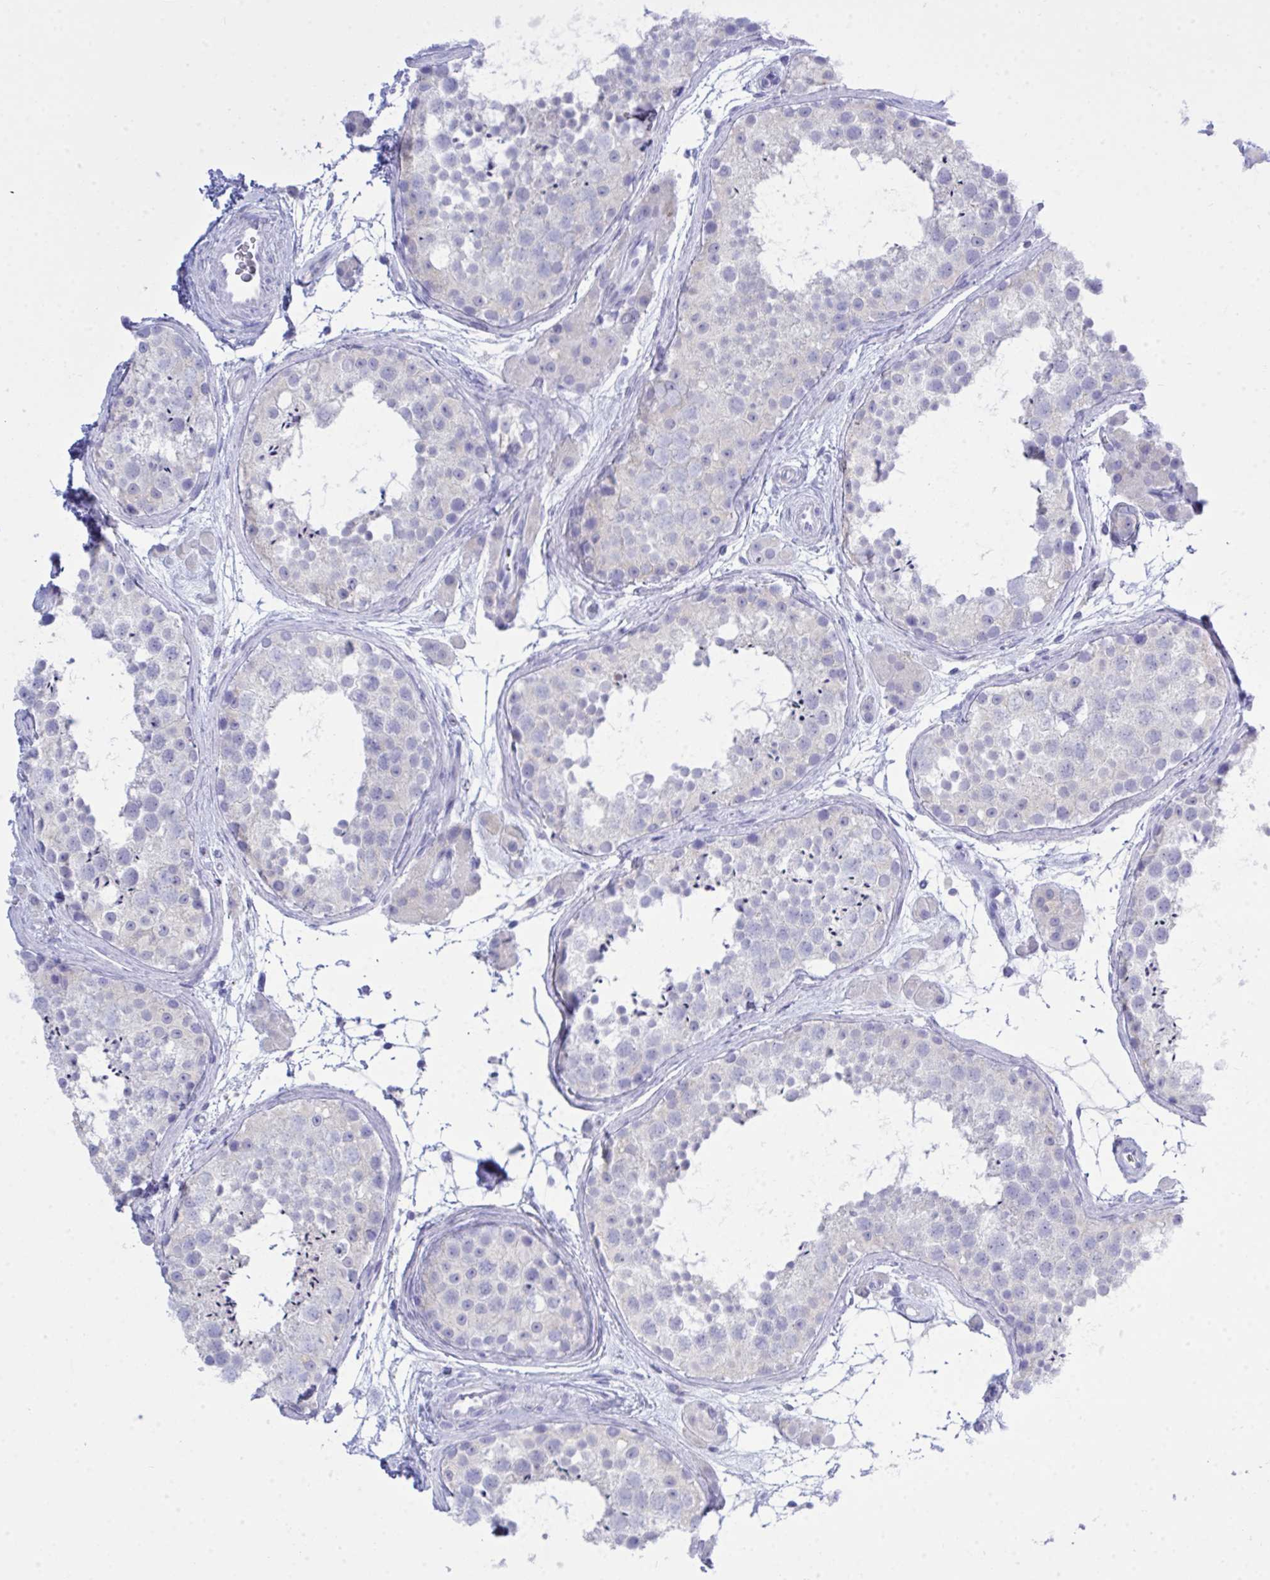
{"staining": {"intensity": "negative", "quantity": "none", "location": "none"}, "tissue": "testis", "cell_type": "Cells in seminiferous ducts", "image_type": "normal", "snomed": [{"axis": "morphology", "description": "Normal tissue, NOS"}, {"axis": "topography", "description": "Testis"}], "caption": "Histopathology image shows no significant protein expression in cells in seminiferous ducts of normal testis. The staining is performed using DAB brown chromogen with nuclei counter-stained in using hematoxylin.", "gene": "GLB1L2", "patient": {"sex": "male", "age": 41}}